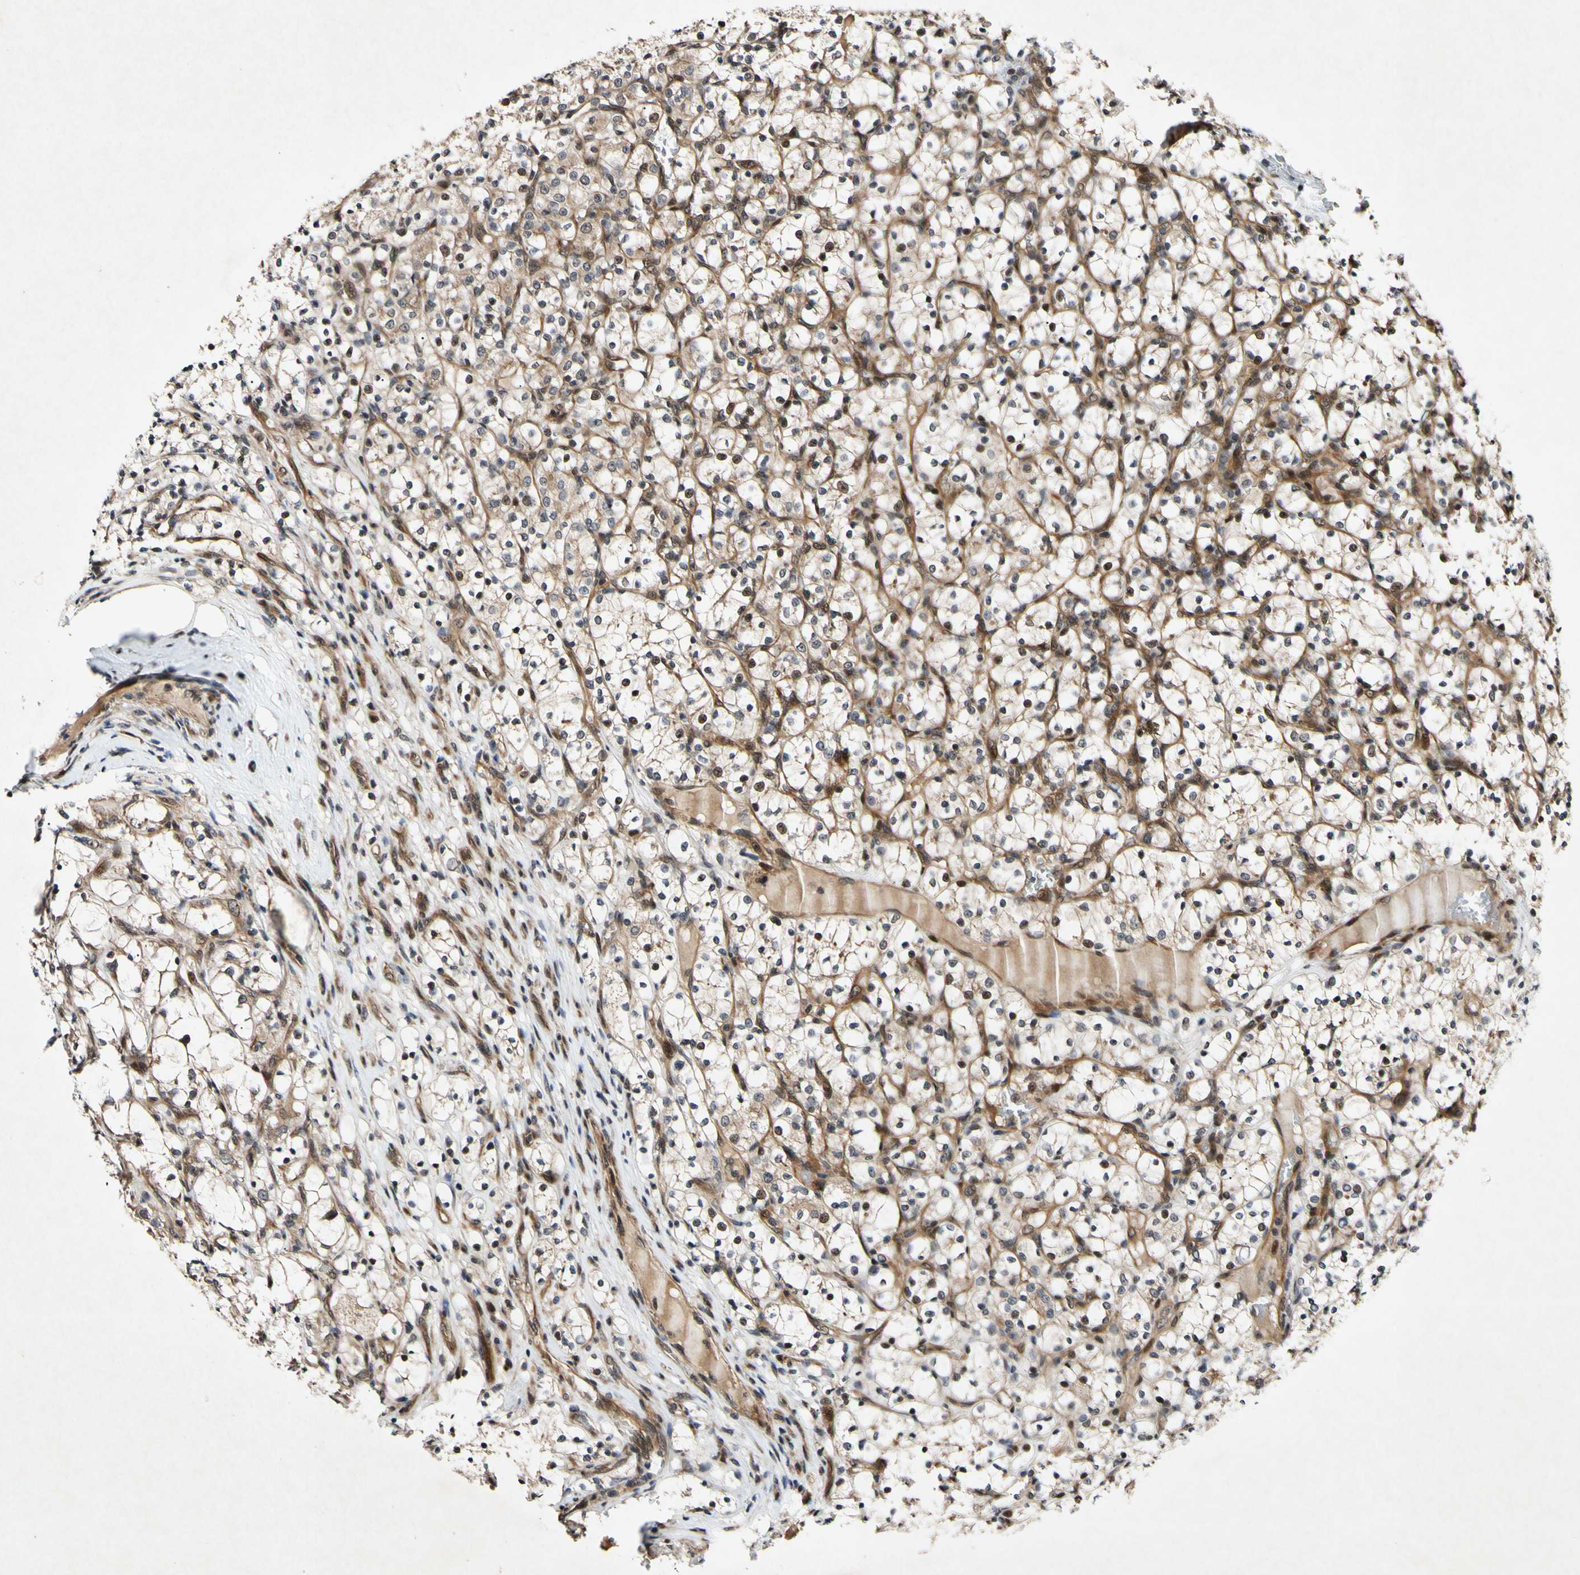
{"staining": {"intensity": "moderate", "quantity": ">75%", "location": "cytoplasmic/membranous,nuclear"}, "tissue": "renal cancer", "cell_type": "Tumor cells", "image_type": "cancer", "snomed": [{"axis": "morphology", "description": "Adenocarcinoma, NOS"}, {"axis": "topography", "description": "Kidney"}], "caption": "Moderate cytoplasmic/membranous and nuclear positivity for a protein is identified in about >75% of tumor cells of renal cancer using immunohistochemistry.", "gene": "CSNK1E", "patient": {"sex": "female", "age": 69}}